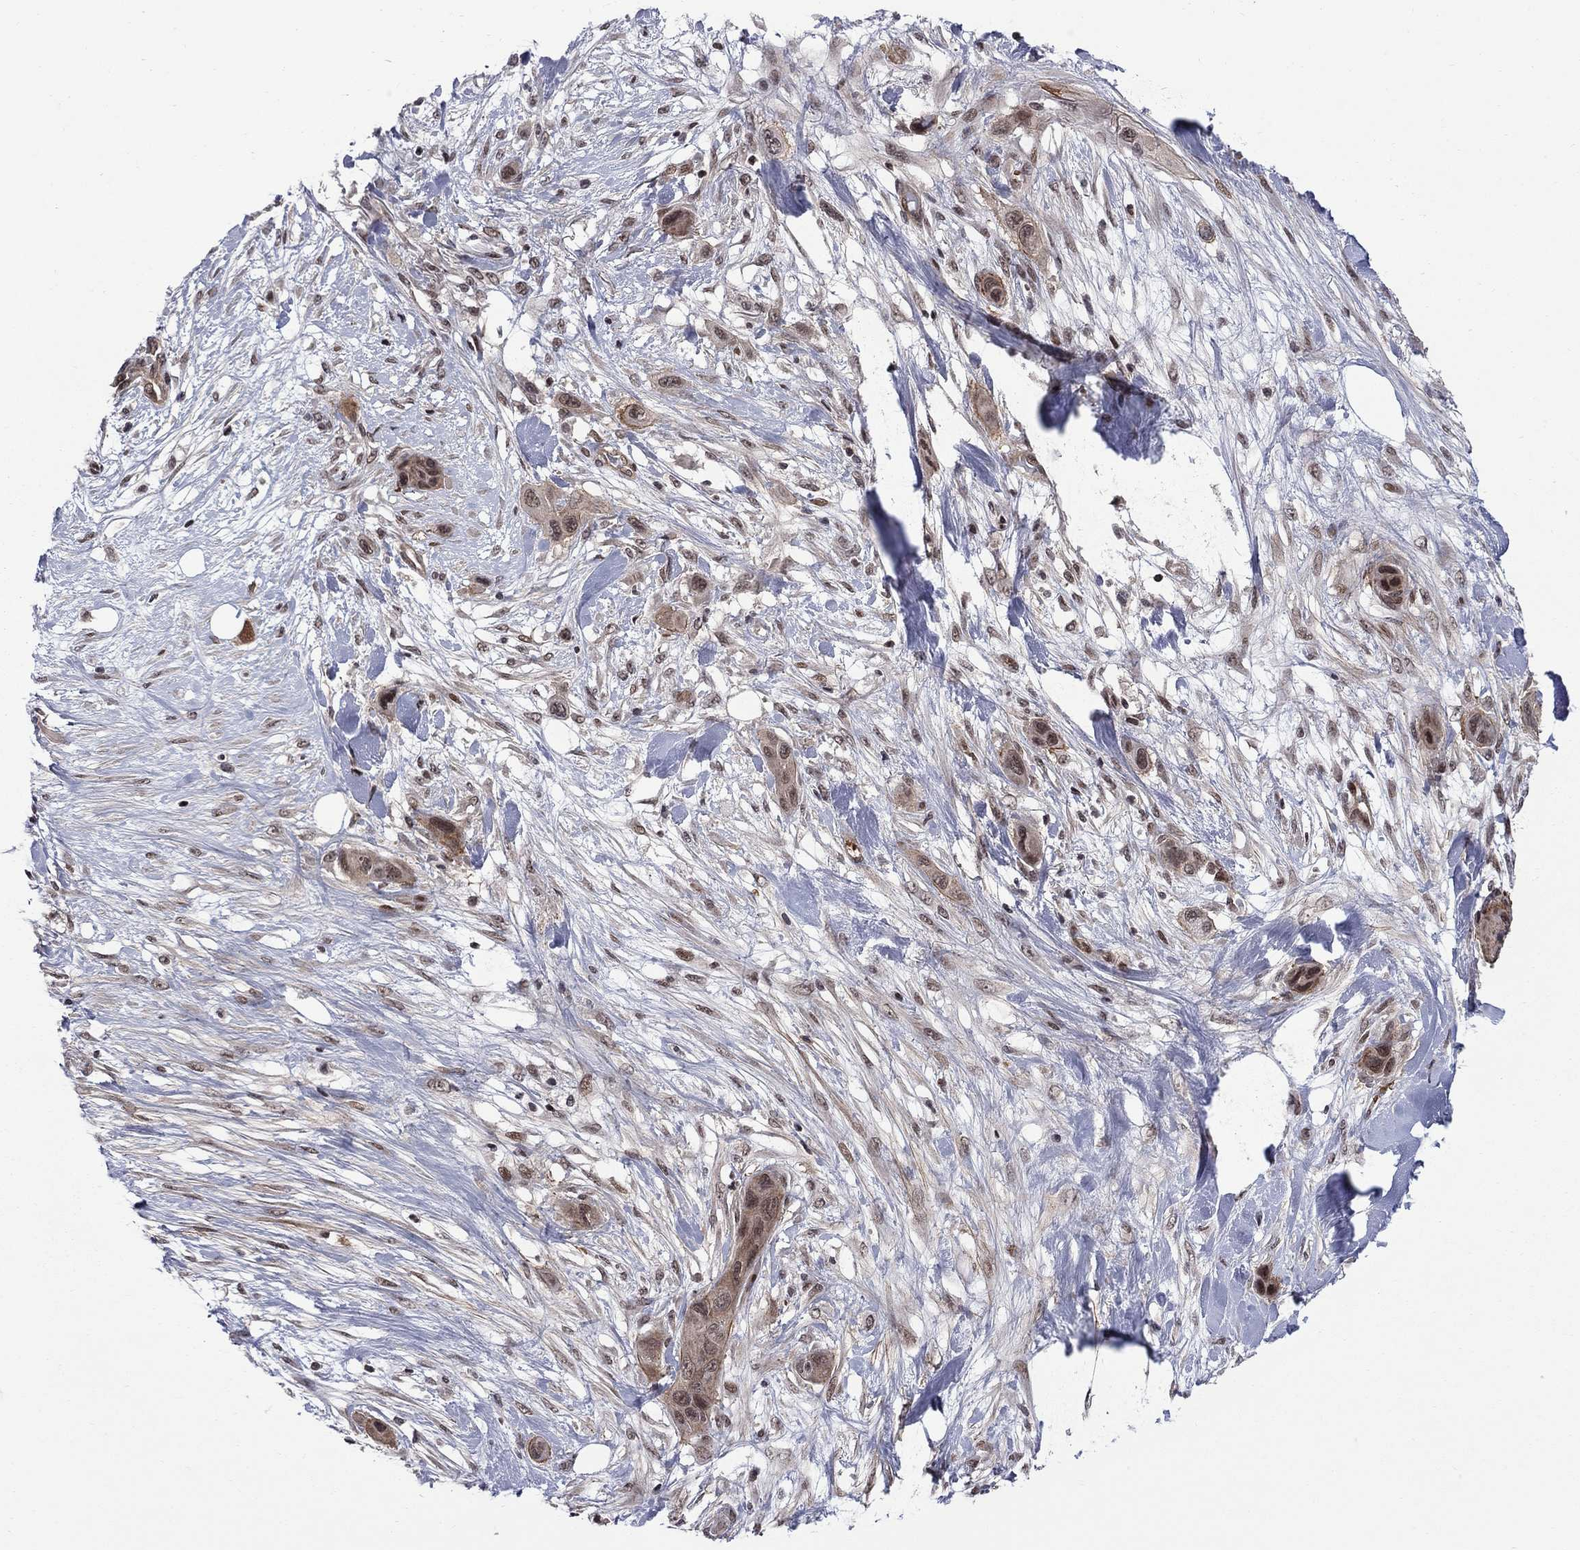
{"staining": {"intensity": "moderate", "quantity": "<25%", "location": "nuclear"}, "tissue": "skin cancer", "cell_type": "Tumor cells", "image_type": "cancer", "snomed": [{"axis": "morphology", "description": "Squamous cell carcinoma, NOS"}, {"axis": "topography", "description": "Skin"}], "caption": "Tumor cells demonstrate low levels of moderate nuclear staining in approximately <25% of cells in skin squamous cell carcinoma. The staining is performed using DAB (3,3'-diaminobenzidine) brown chromogen to label protein expression. The nuclei are counter-stained blue using hematoxylin.", "gene": "BRF1", "patient": {"sex": "male", "age": 79}}